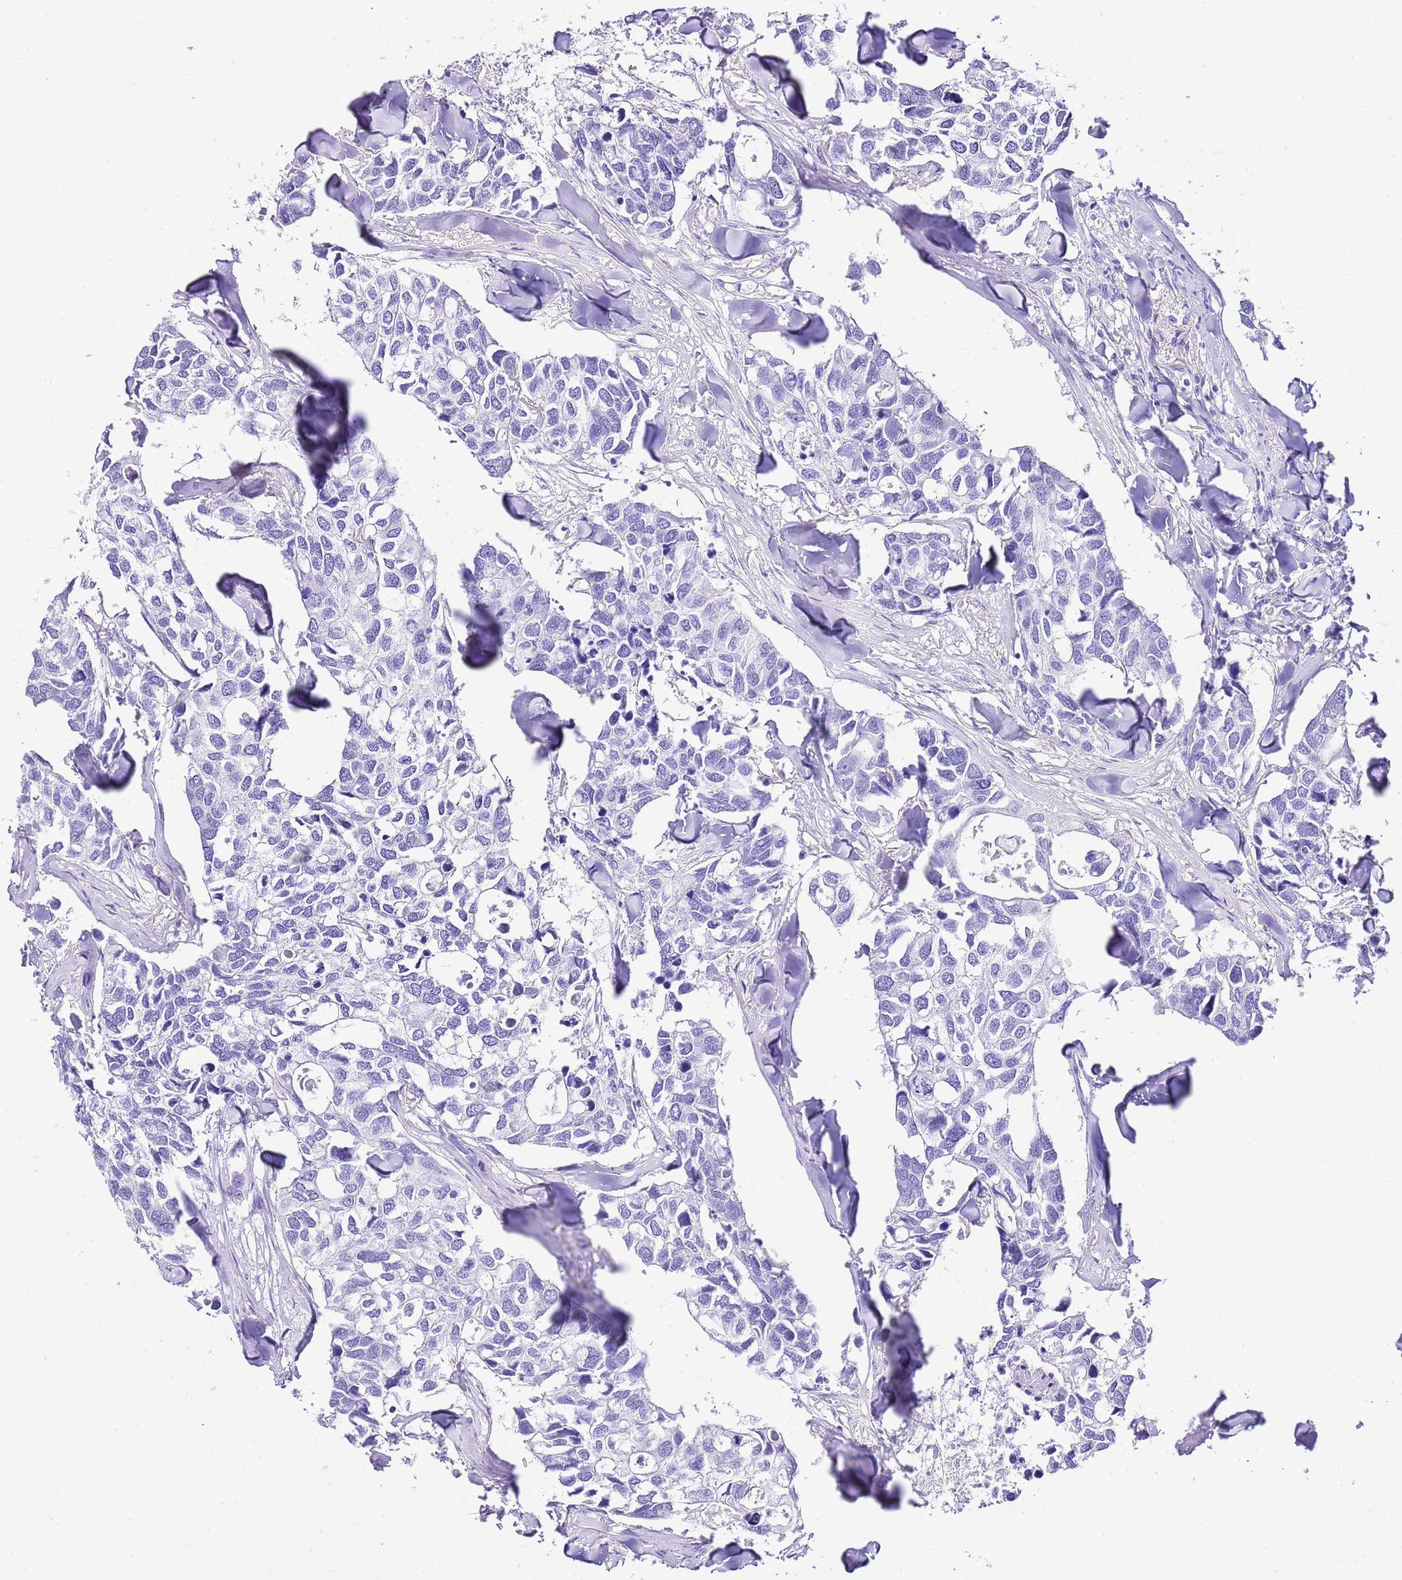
{"staining": {"intensity": "negative", "quantity": "none", "location": "none"}, "tissue": "breast cancer", "cell_type": "Tumor cells", "image_type": "cancer", "snomed": [{"axis": "morphology", "description": "Duct carcinoma"}, {"axis": "topography", "description": "Breast"}], "caption": "Immunohistochemistry (IHC) micrograph of neoplastic tissue: human invasive ductal carcinoma (breast) stained with DAB (3,3'-diaminobenzidine) demonstrates no significant protein positivity in tumor cells. (DAB (3,3'-diaminobenzidine) immunohistochemistry with hematoxylin counter stain).", "gene": "KCNC1", "patient": {"sex": "female", "age": 83}}